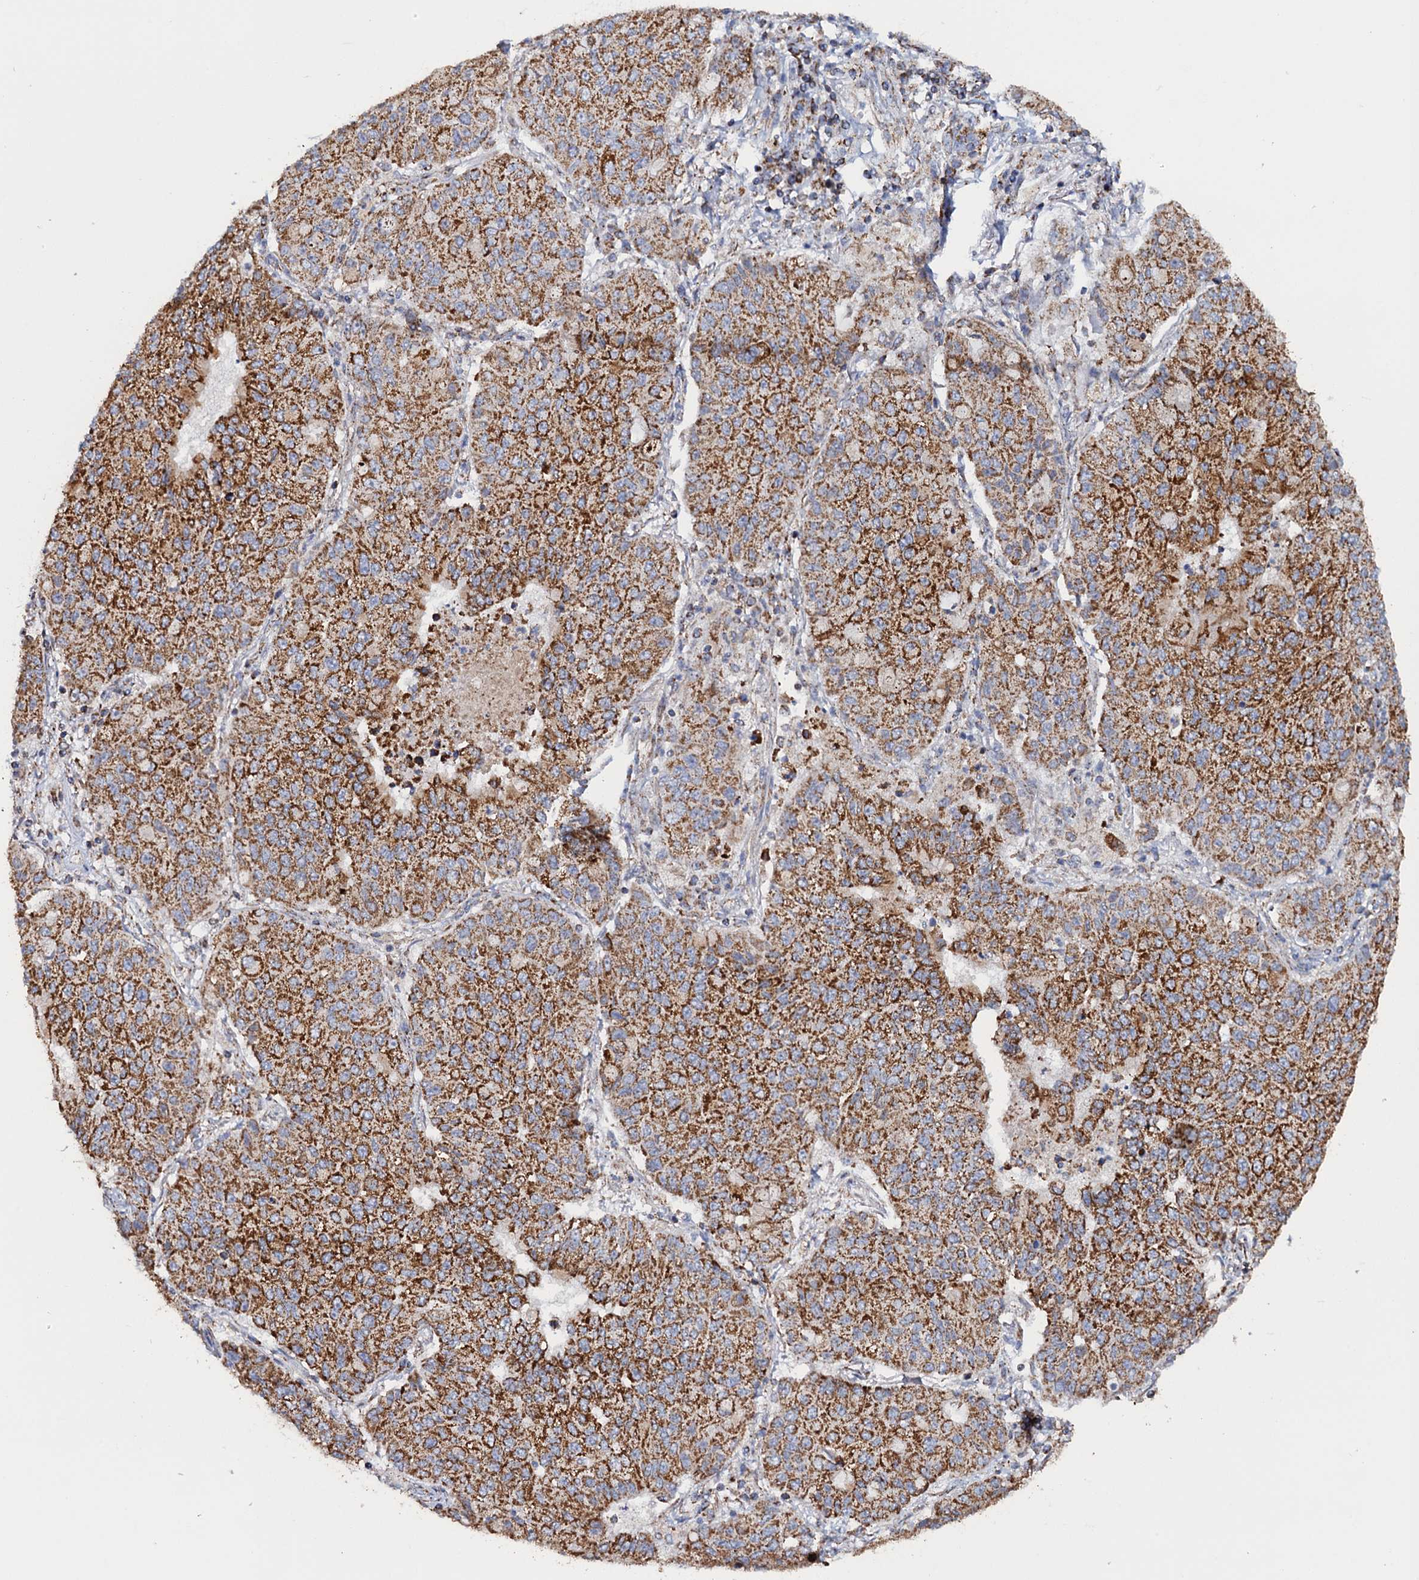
{"staining": {"intensity": "strong", "quantity": ">75%", "location": "cytoplasmic/membranous"}, "tissue": "lung cancer", "cell_type": "Tumor cells", "image_type": "cancer", "snomed": [{"axis": "morphology", "description": "Squamous cell carcinoma, NOS"}, {"axis": "topography", "description": "Lung"}], "caption": "Brown immunohistochemical staining in lung cancer (squamous cell carcinoma) reveals strong cytoplasmic/membranous positivity in about >75% of tumor cells.", "gene": "GTPBP3", "patient": {"sex": "male", "age": 74}}